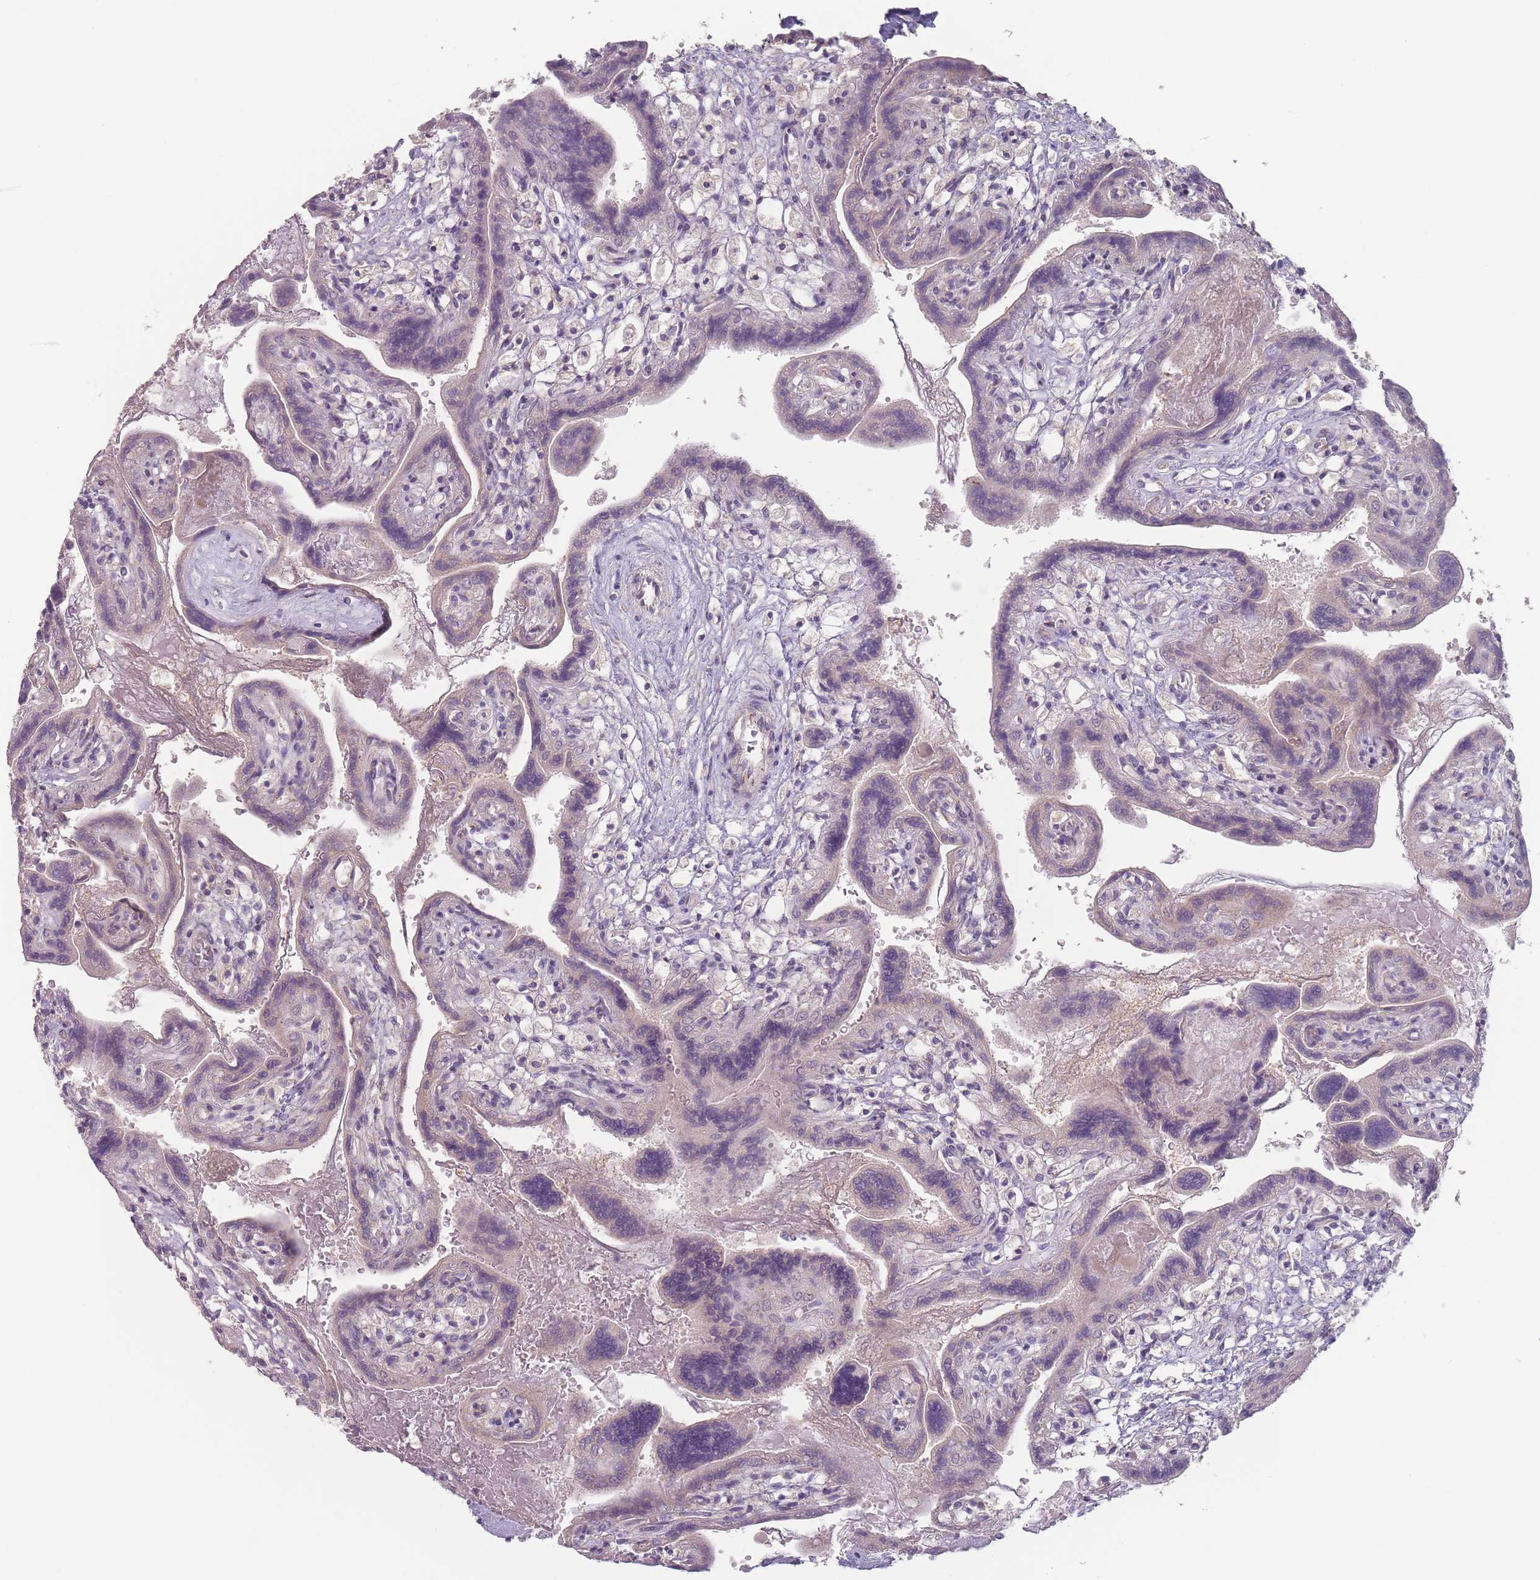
{"staining": {"intensity": "weak", "quantity": ">75%", "location": "cytoplasmic/membranous"}, "tissue": "placenta", "cell_type": "Decidual cells", "image_type": "normal", "snomed": [{"axis": "morphology", "description": "Normal tissue, NOS"}, {"axis": "topography", "description": "Placenta"}], "caption": "Immunohistochemistry histopathology image of normal human placenta stained for a protein (brown), which demonstrates low levels of weak cytoplasmic/membranous positivity in approximately >75% of decidual cells.", "gene": "AKAIN1", "patient": {"sex": "female", "age": 37}}